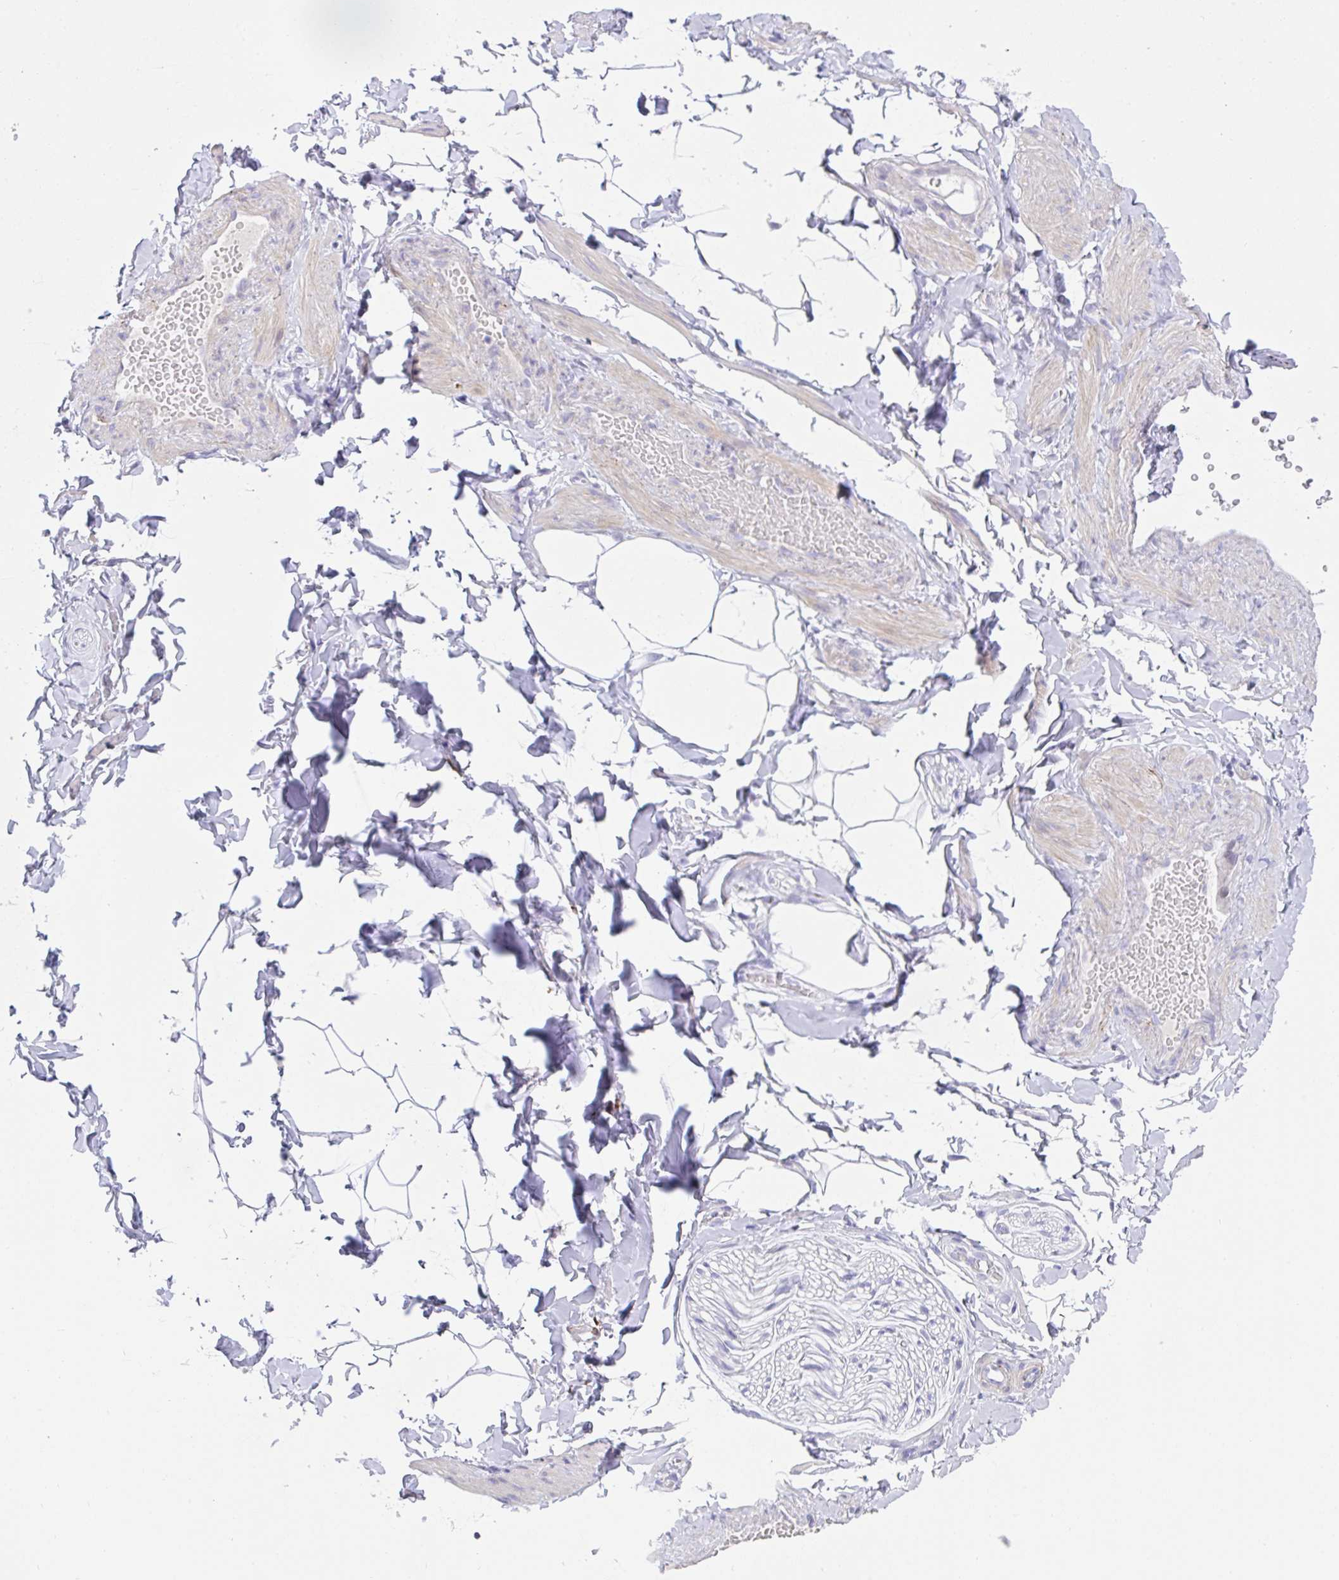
{"staining": {"intensity": "negative", "quantity": "none", "location": "none"}, "tissue": "adipose tissue", "cell_type": "Adipocytes", "image_type": "normal", "snomed": [{"axis": "morphology", "description": "Normal tissue, NOS"}, {"axis": "topography", "description": "Soft tissue"}, {"axis": "topography", "description": "Adipose tissue"}, {"axis": "topography", "description": "Vascular tissue"}, {"axis": "topography", "description": "Peripheral nerve tissue"}], "caption": "Adipose tissue stained for a protein using immunohistochemistry (IHC) reveals no positivity adipocytes.", "gene": "KMT2E", "patient": {"sex": "male", "age": 29}}